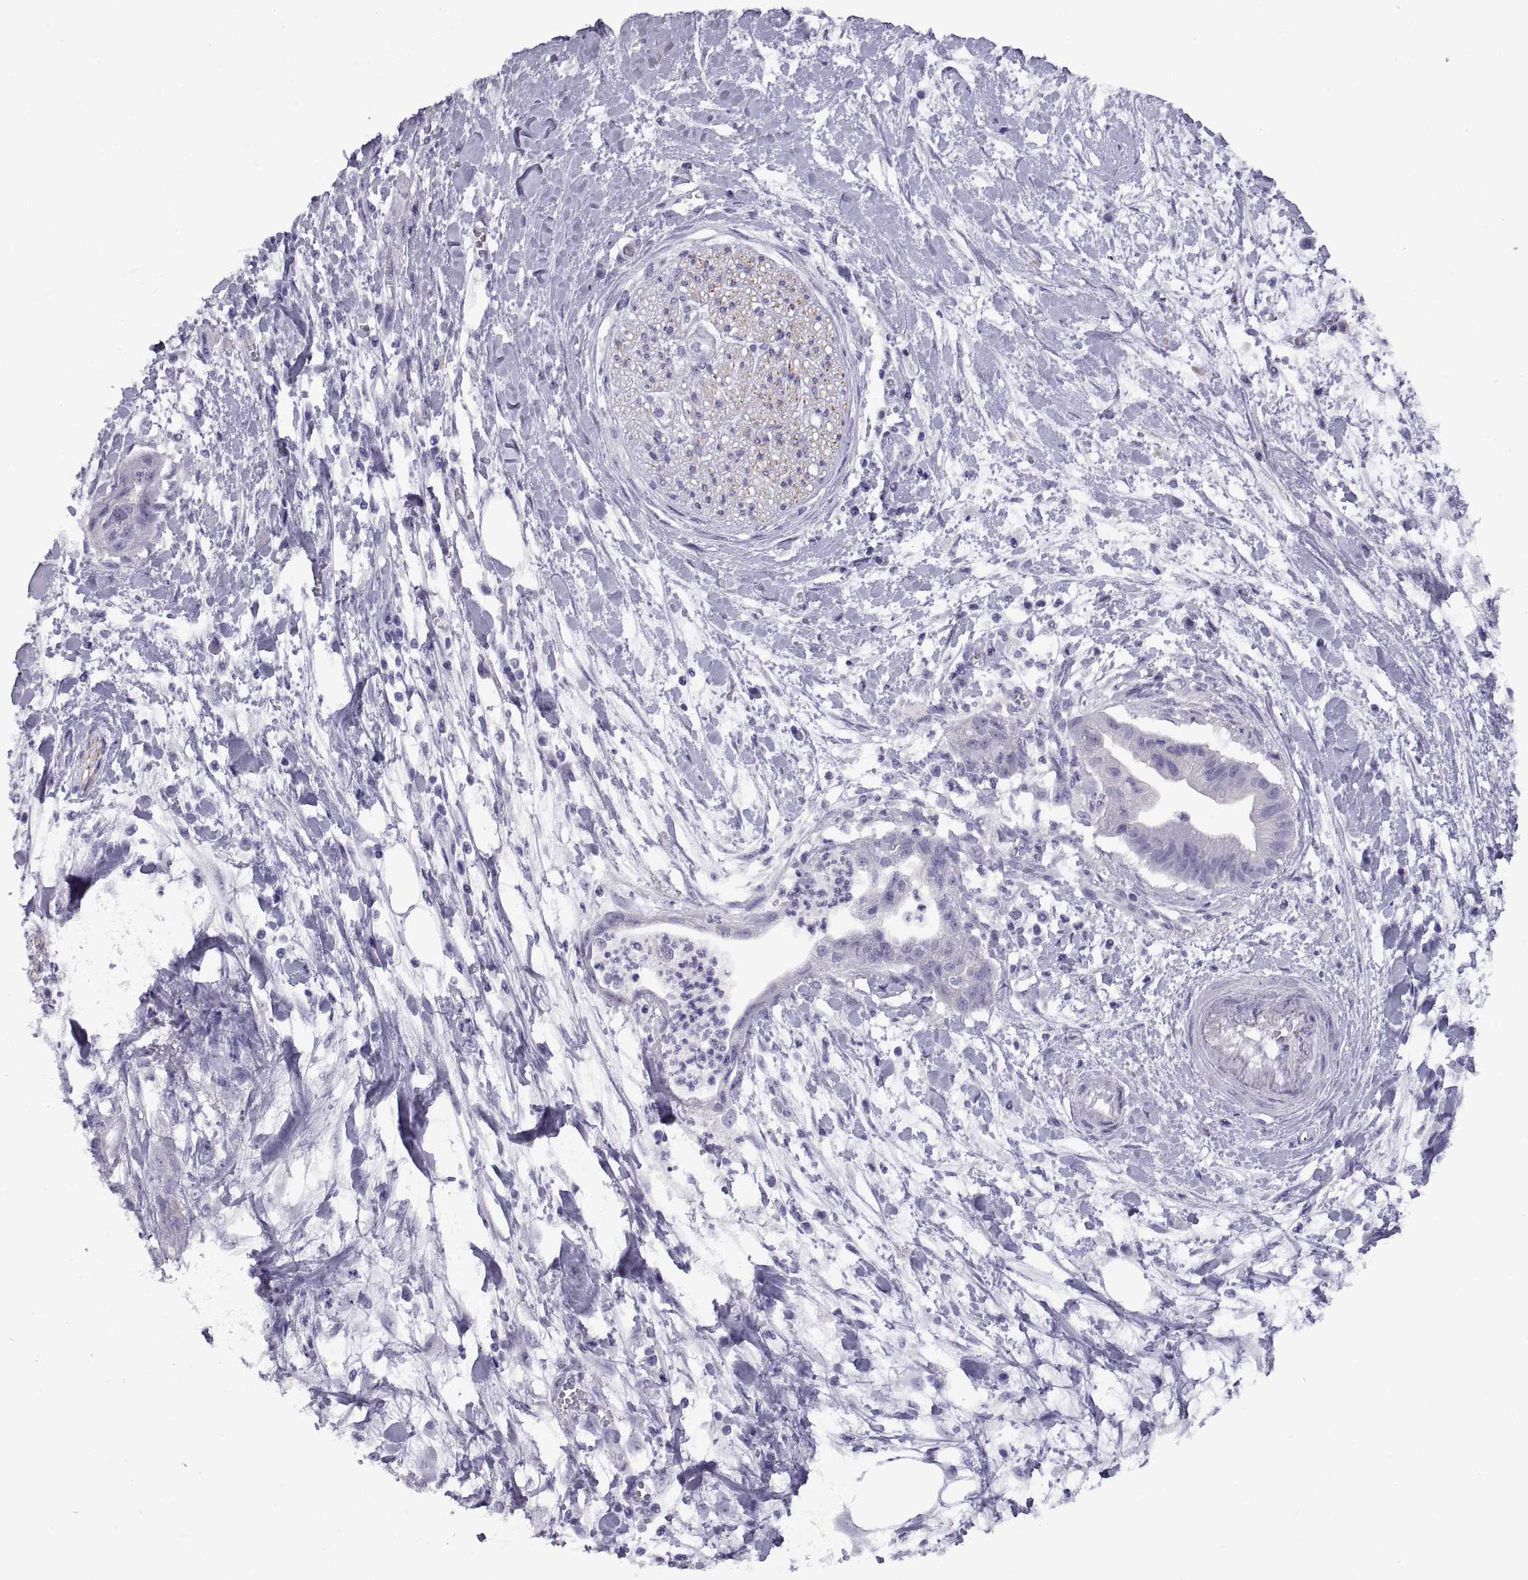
{"staining": {"intensity": "negative", "quantity": "none", "location": "none"}, "tissue": "pancreatic cancer", "cell_type": "Tumor cells", "image_type": "cancer", "snomed": [{"axis": "morphology", "description": "Normal tissue, NOS"}, {"axis": "morphology", "description": "Adenocarcinoma, NOS"}, {"axis": "topography", "description": "Lymph node"}, {"axis": "topography", "description": "Pancreas"}], "caption": "IHC histopathology image of neoplastic tissue: pancreatic adenocarcinoma stained with DAB shows no significant protein positivity in tumor cells.", "gene": "RGS20", "patient": {"sex": "female", "age": 58}}